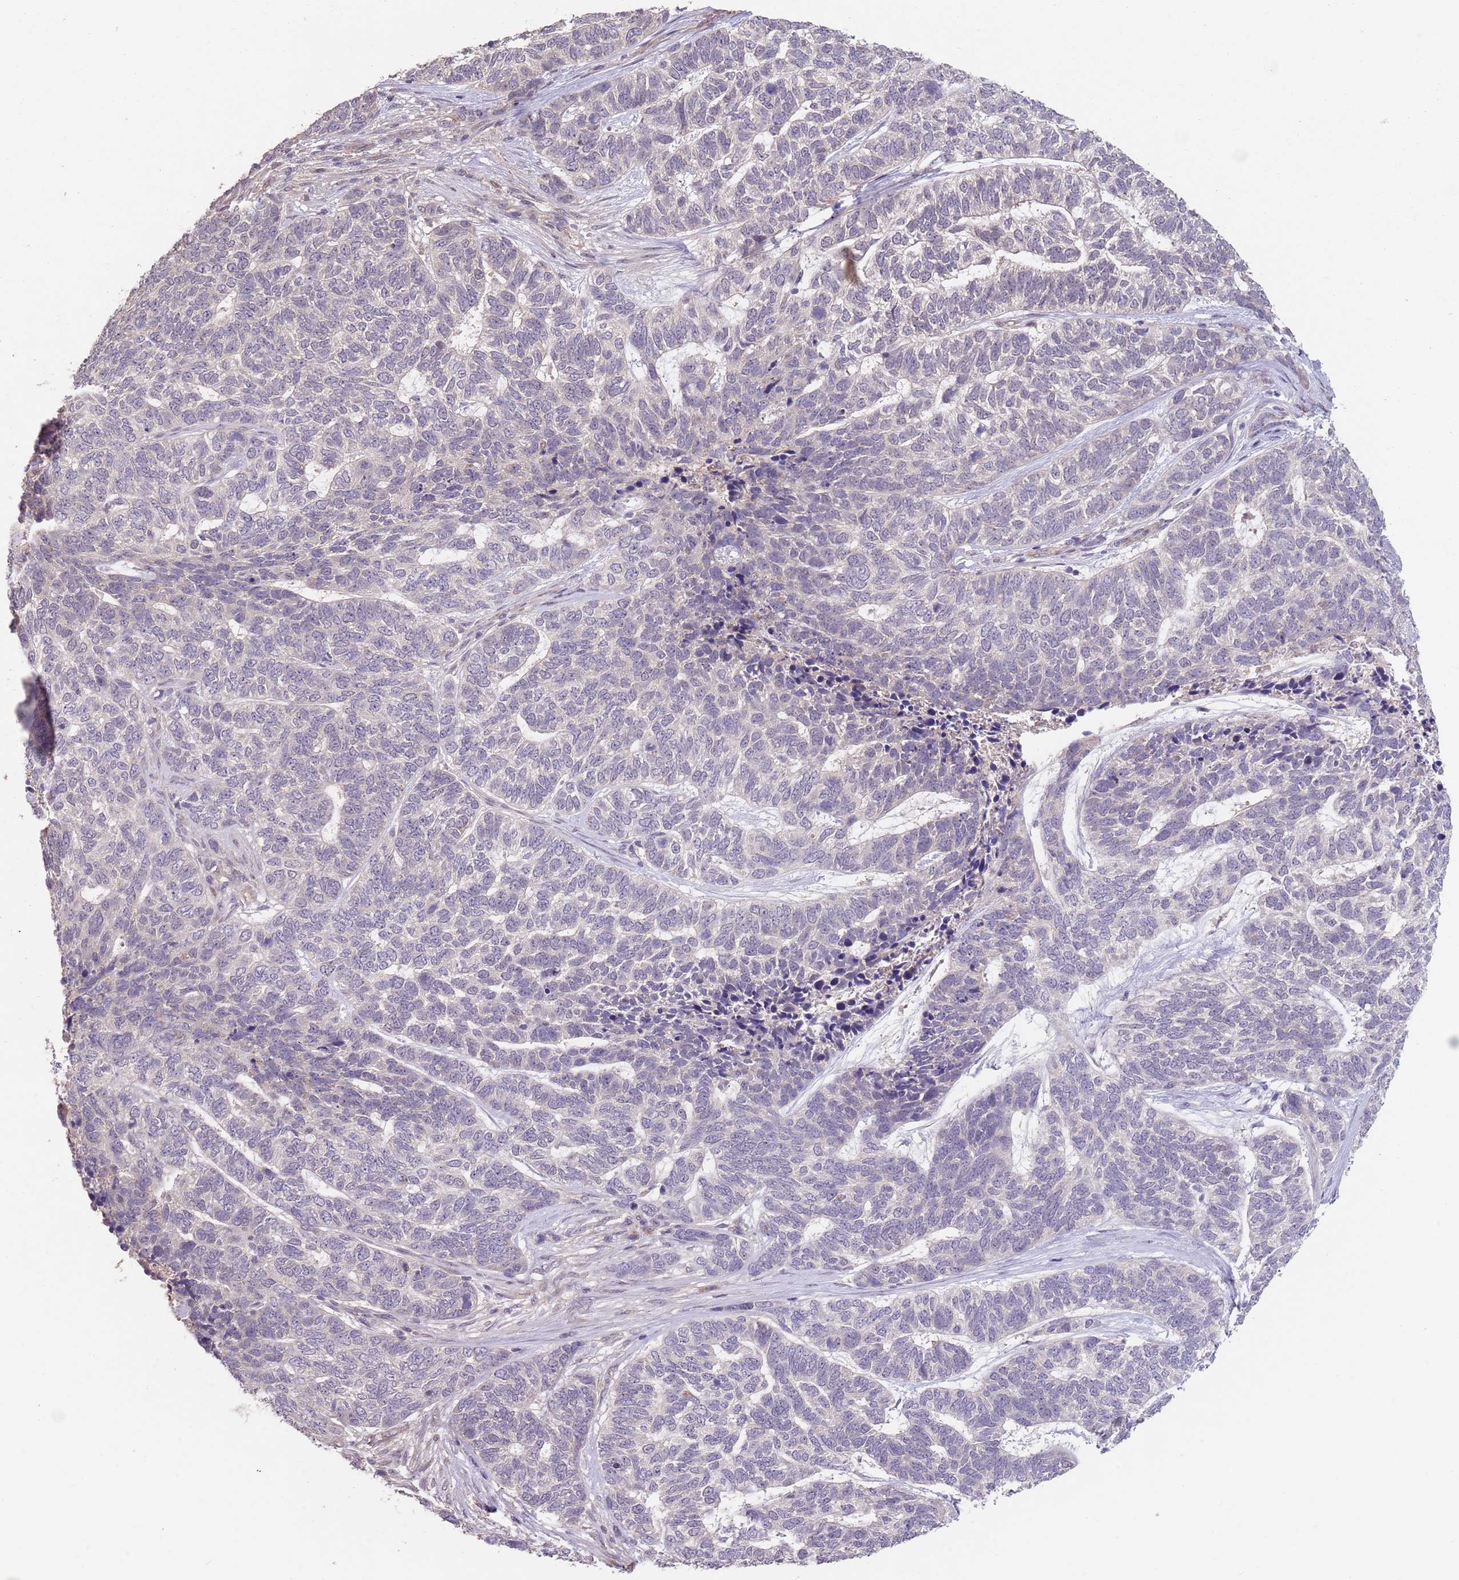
{"staining": {"intensity": "negative", "quantity": "none", "location": "none"}, "tissue": "skin cancer", "cell_type": "Tumor cells", "image_type": "cancer", "snomed": [{"axis": "morphology", "description": "Basal cell carcinoma"}, {"axis": "topography", "description": "Skin"}], "caption": "Tumor cells are negative for protein expression in human skin cancer.", "gene": "MEI1", "patient": {"sex": "female", "age": 65}}